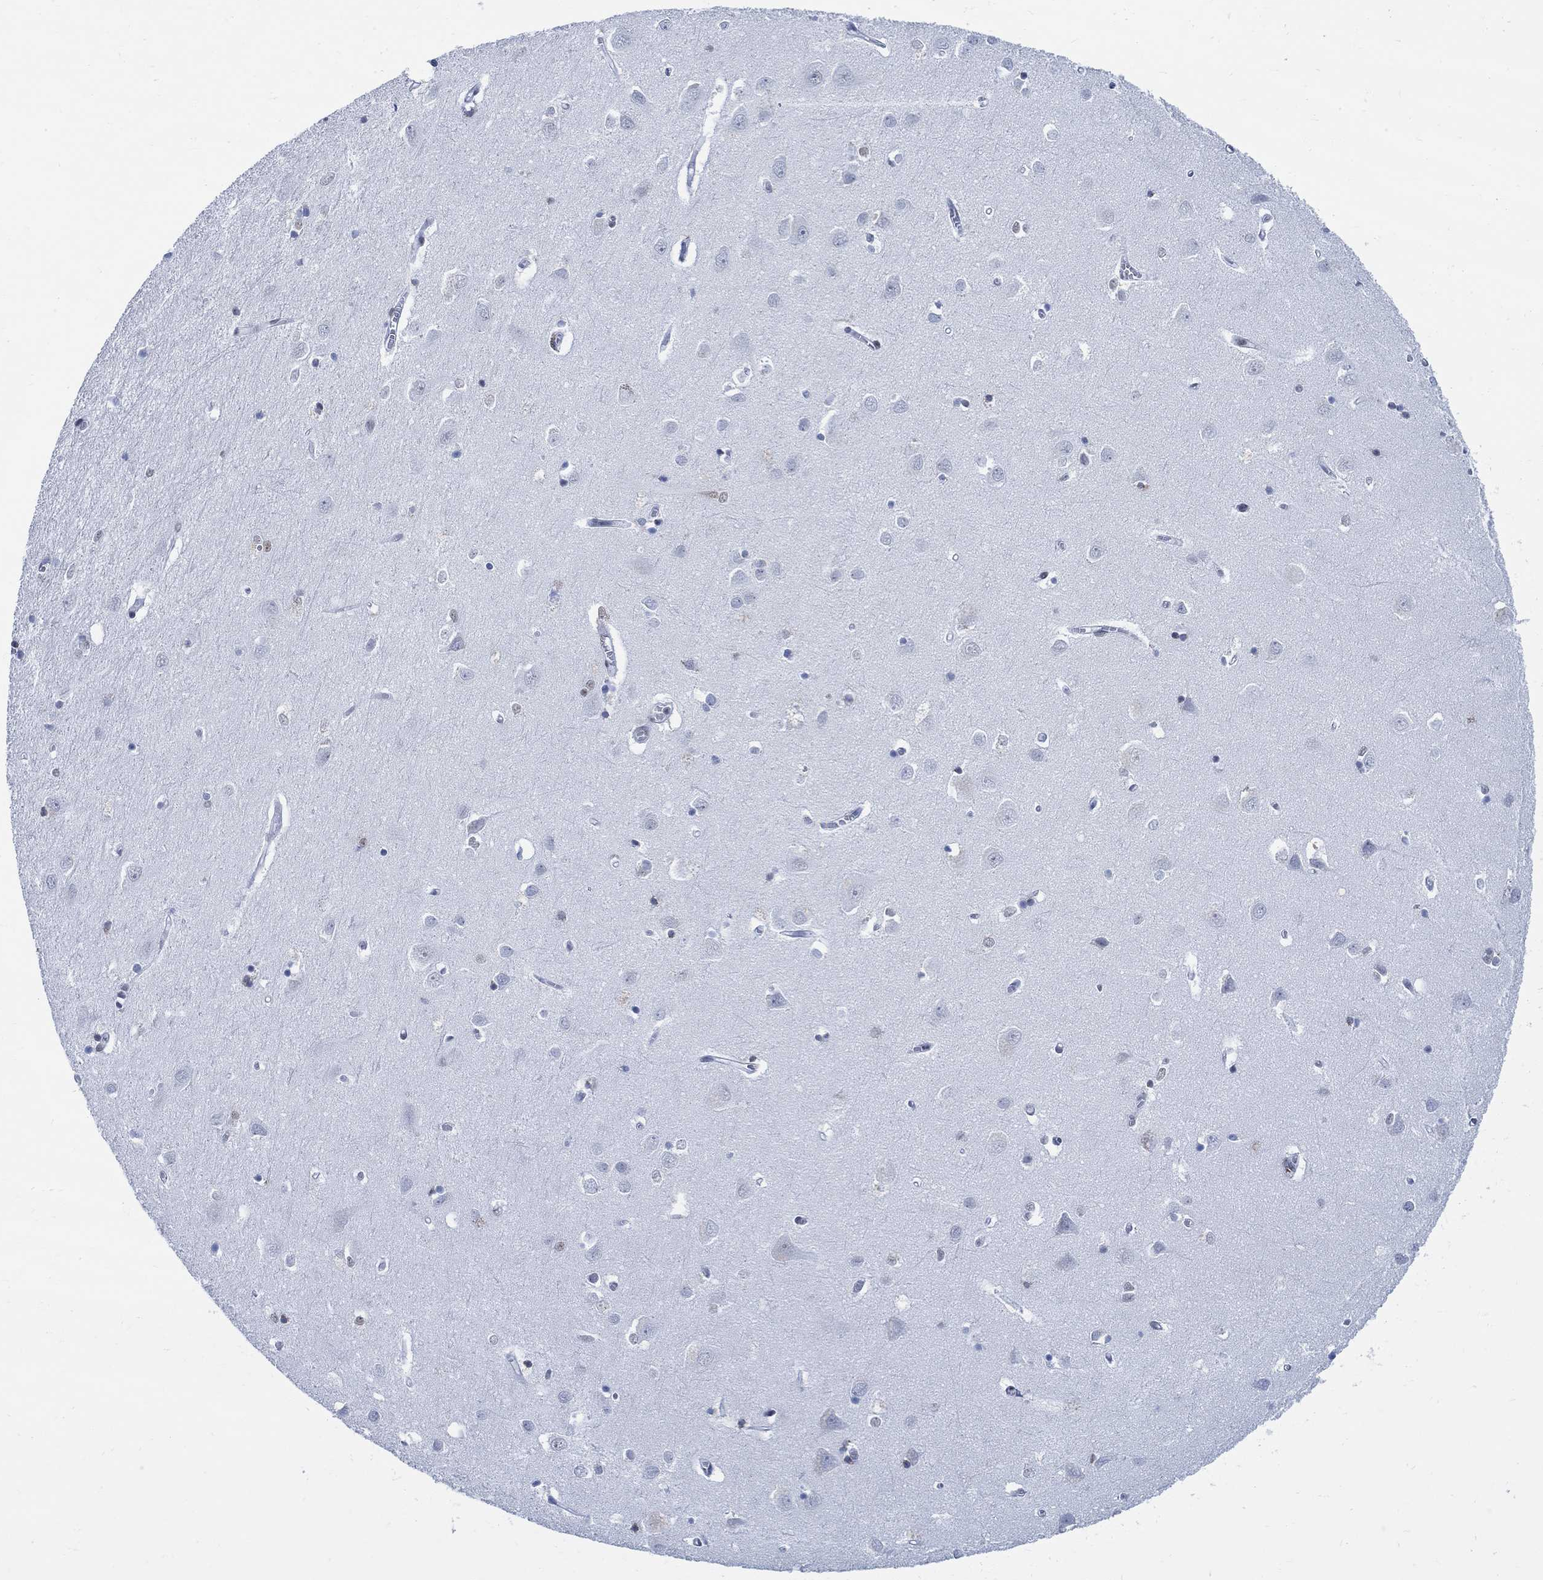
{"staining": {"intensity": "negative", "quantity": "none", "location": "none"}, "tissue": "cerebral cortex", "cell_type": "Endothelial cells", "image_type": "normal", "snomed": [{"axis": "morphology", "description": "Normal tissue, NOS"}, {"axis": "topography", "description": "Cerebral cortex"}], "caption": "This is a photomicrograph of immunohistochemistry staining of unremarkable cerebral cortex, which shows no positivity in endothelial cells. The staining was performed using DAB (3,3'-diaminobenzidine) to visualize the protein expression in brown, while the nuclei were stained in blue with hematoxylin (Magnification: 20x).", "gene": "DLK1", "patient": {"sex": "male", "age": 70}}